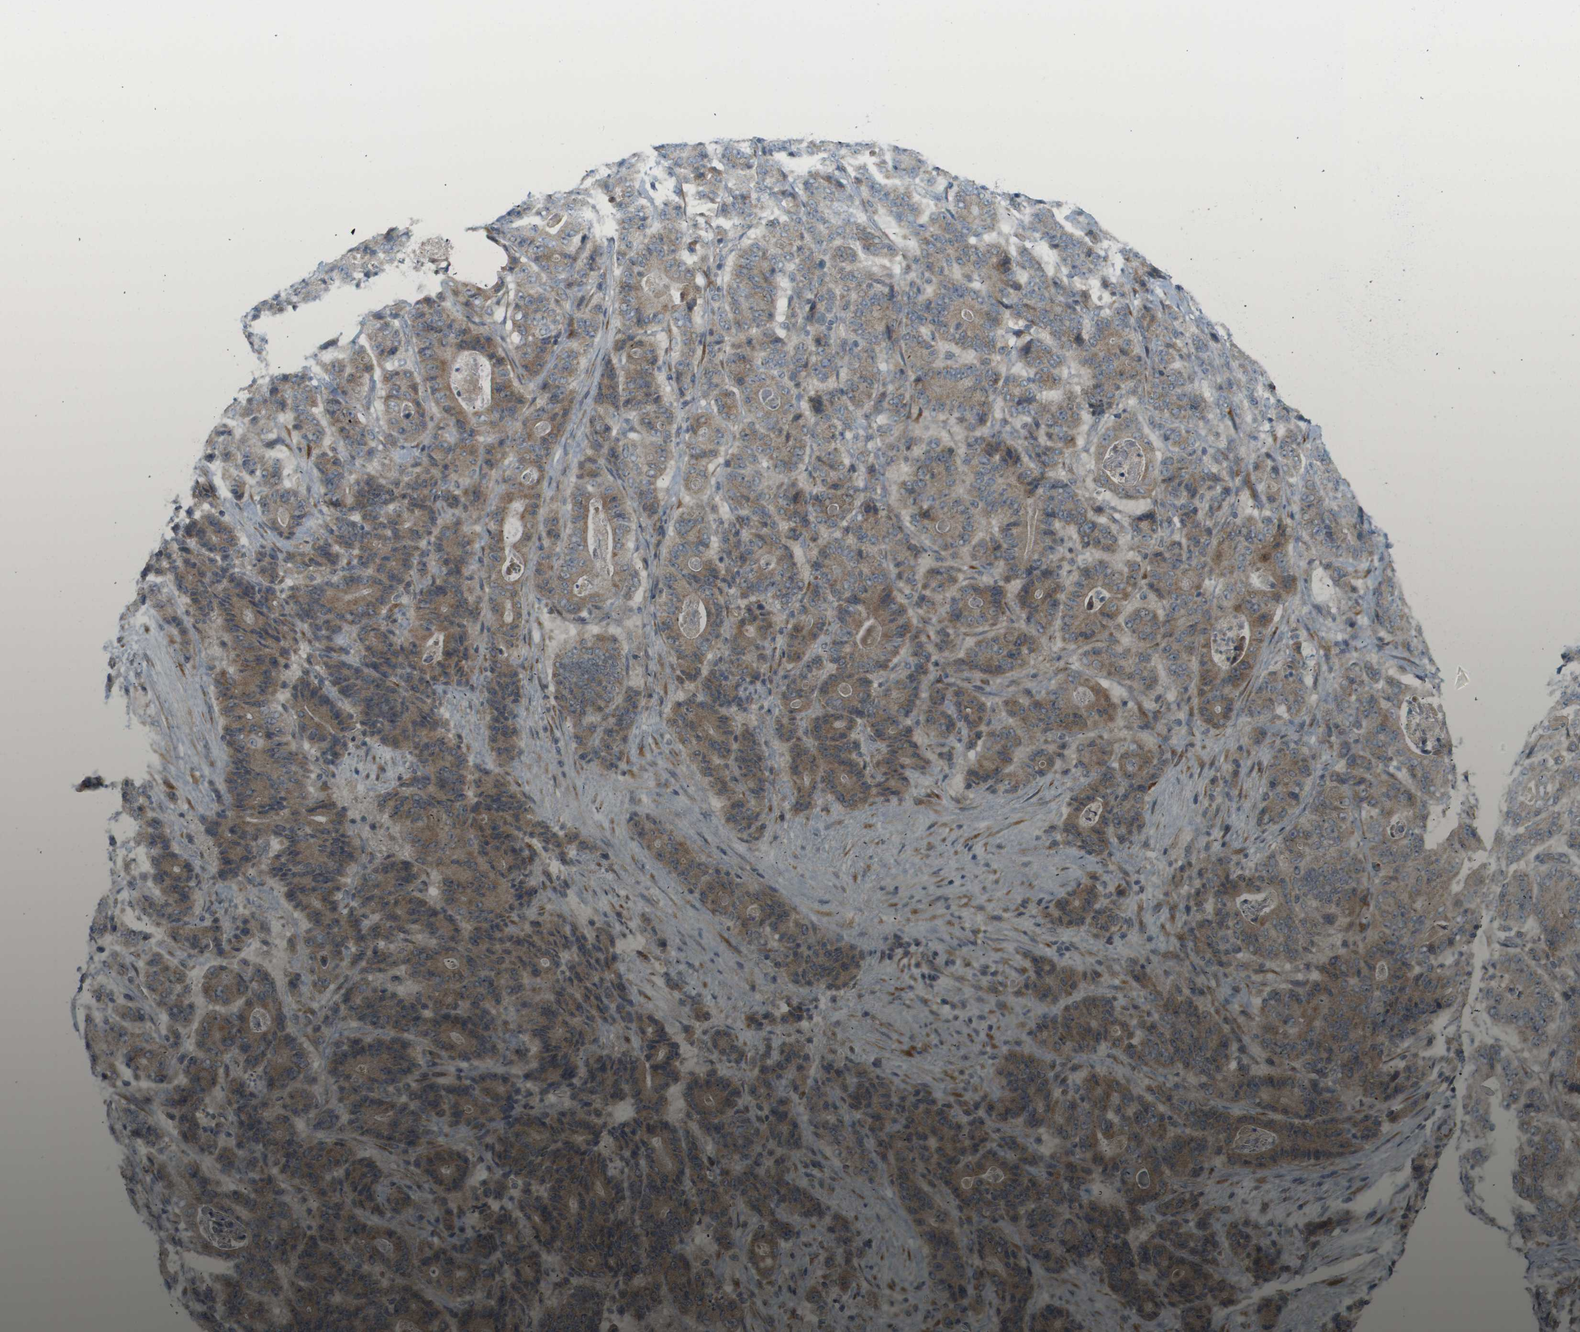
{"staining": {"intensity": "moderate", "quantity": ">75%", "location": "cytoplasmic/membranous"}, "tissue": "stomach cancer", "cell_type": "Tumor cells", "image_type": "cancer", "snomed": [{"axis": "morphology", "description": "Adenocarcinoma, NOS"}, {"axis": "topography", "description": "Stomach"}], "caption": "Tumor cells display medium levels of moderate cytoplasmic/membranous expression in about >75% of cells in stomach cancer.", "gene": "PROC", "patient": {"sex": "female", "age": 73}}